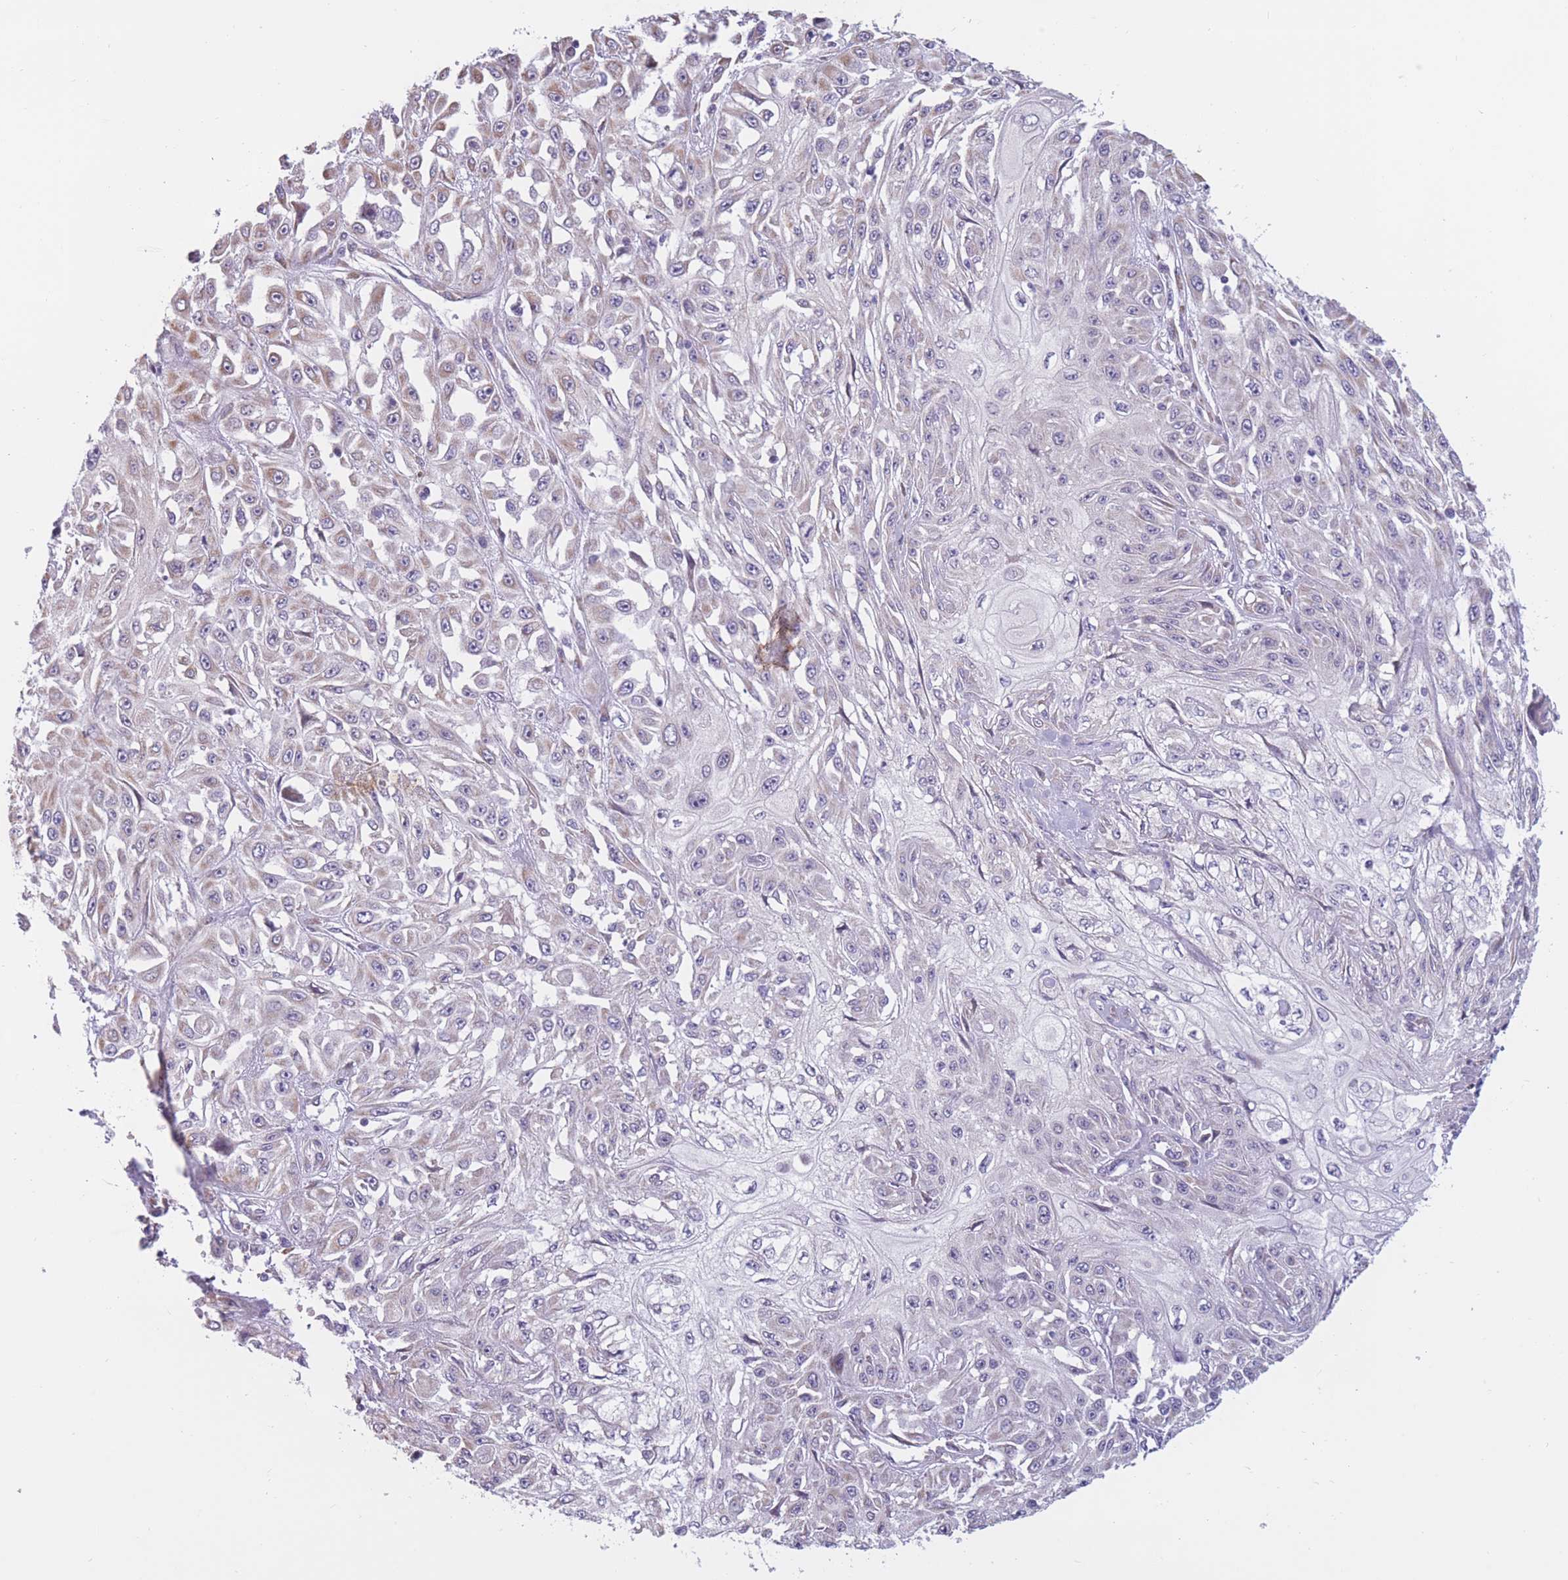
{"staining": {"intensity": "negative", "quantity": "none", "location": "none"}, "tissue": "skin cancer", "cell_type": "Tumor cells", "image_type": "cancer", "snomed": [{"axis": "morphology", "description": "Squamous cell carcinoma, NOS"}, {"axis": "morphology", "description": "Squamous cell carcinoma, metastatic, NOS"}, {"axis": "topography", "description": "Skin"}, {"axis": "topography", "description": "Lymph node"}], "caption": "A high-resolution histopathology image shows IHC staining of skin squamous cell carcinoma, which demonstrates no significant expression in tumor cells.", "gene": "COL27A1", "patient": {"sex": "male", "age": 75}}